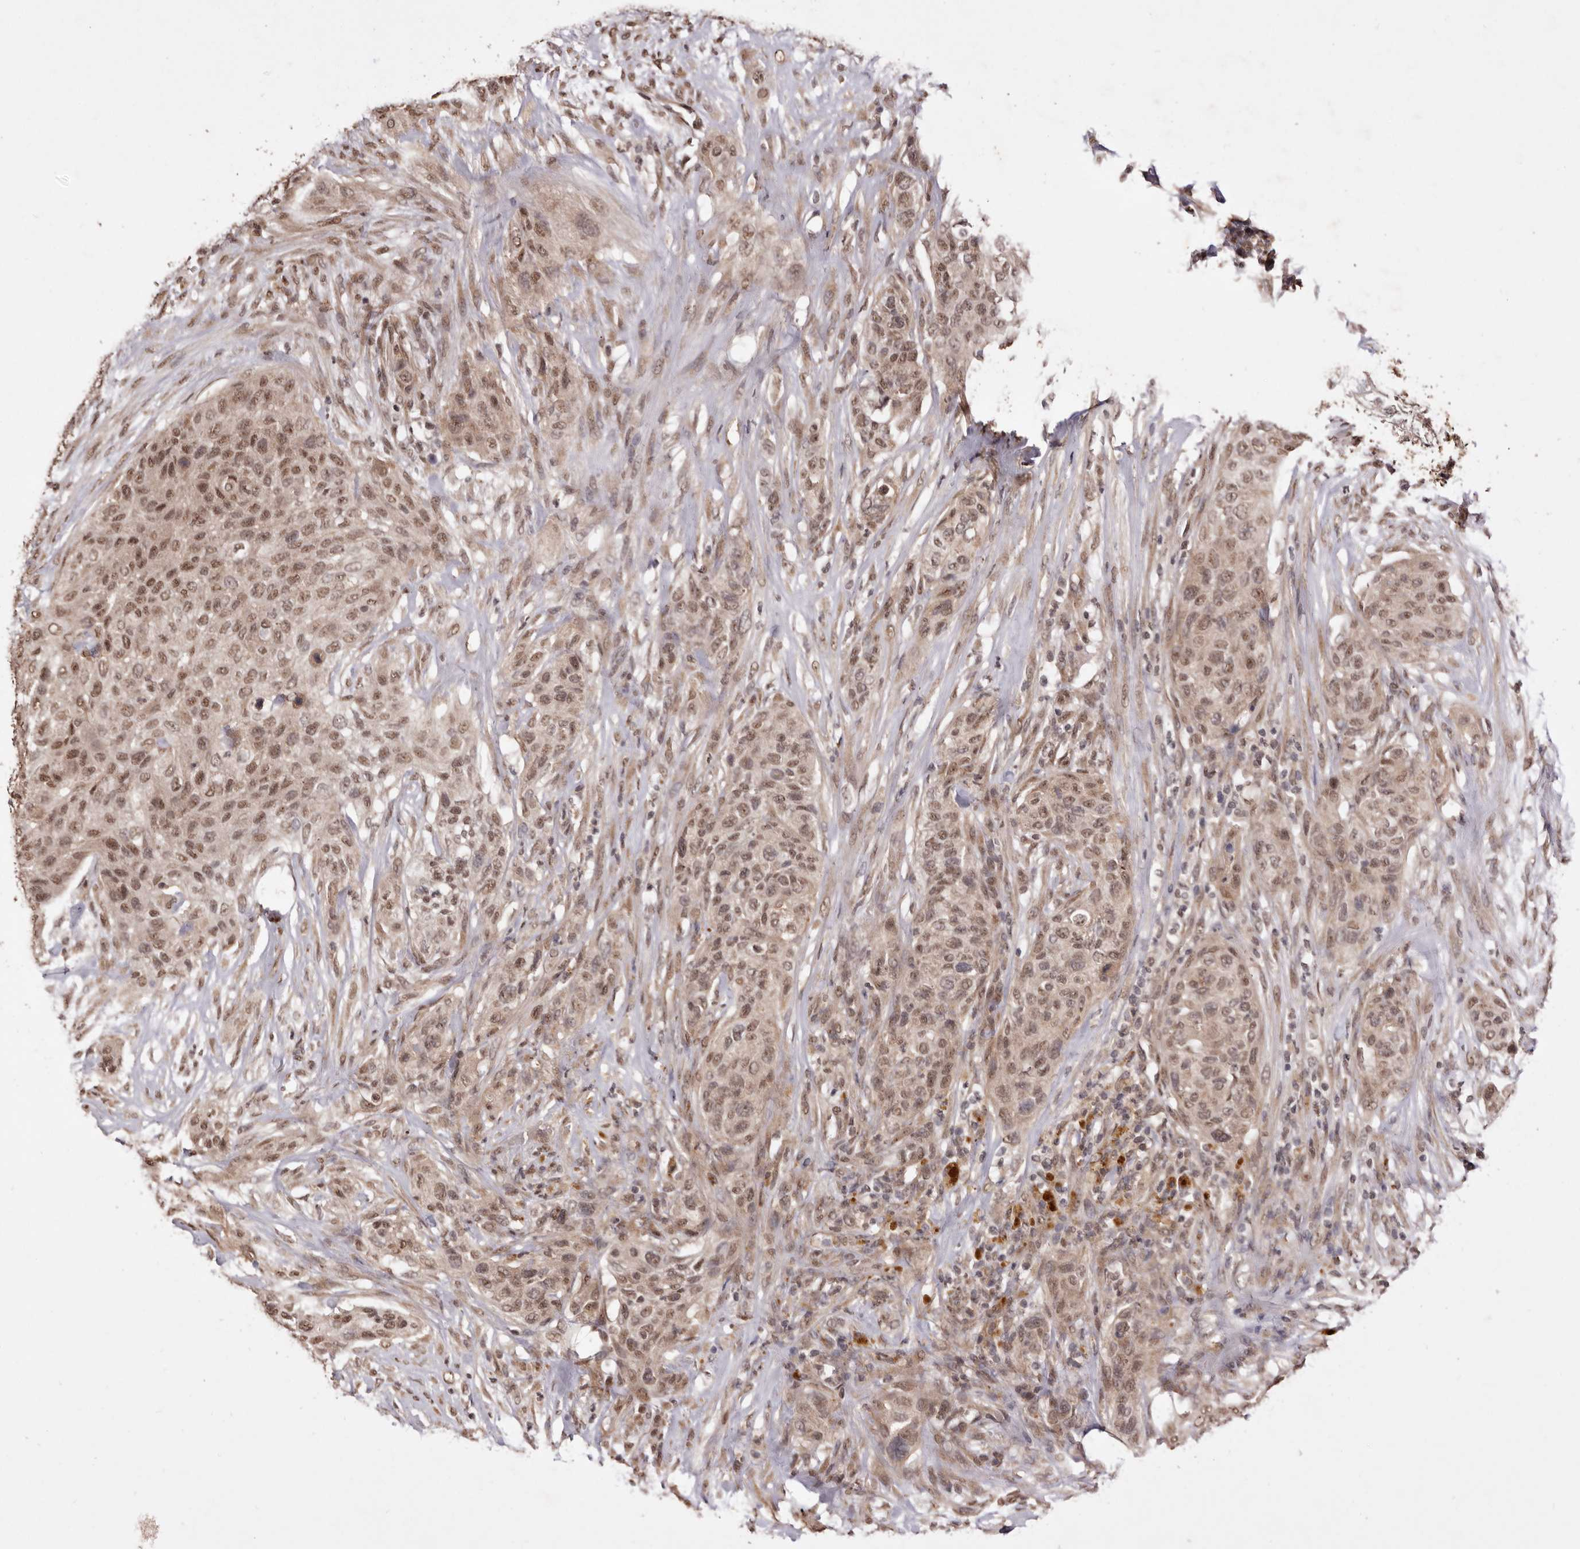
{"staining": {"intensity": "moderate", "quantity": ">75%", "location": "cytoplasmic/membranous,nuclear"}, "tissue": "urothelial cancer", "cell_type": "Tumor cells", "image_type": "cancer", "snomed": [{"axis": "morphology", "description": "Urothelial carcinoma, High grade"}, {"axis": "topography", "description": "Urinary bladder"}], "caption": "This histopathology image exhibits IHC staining of human urothelial cancer, with medium moderate cytoplasmic/membranous and nuclear positivity in approximately >75% of tumor cells.", "gene": "NOTCH1", "patient": {"sex": "male", "age": 35}}